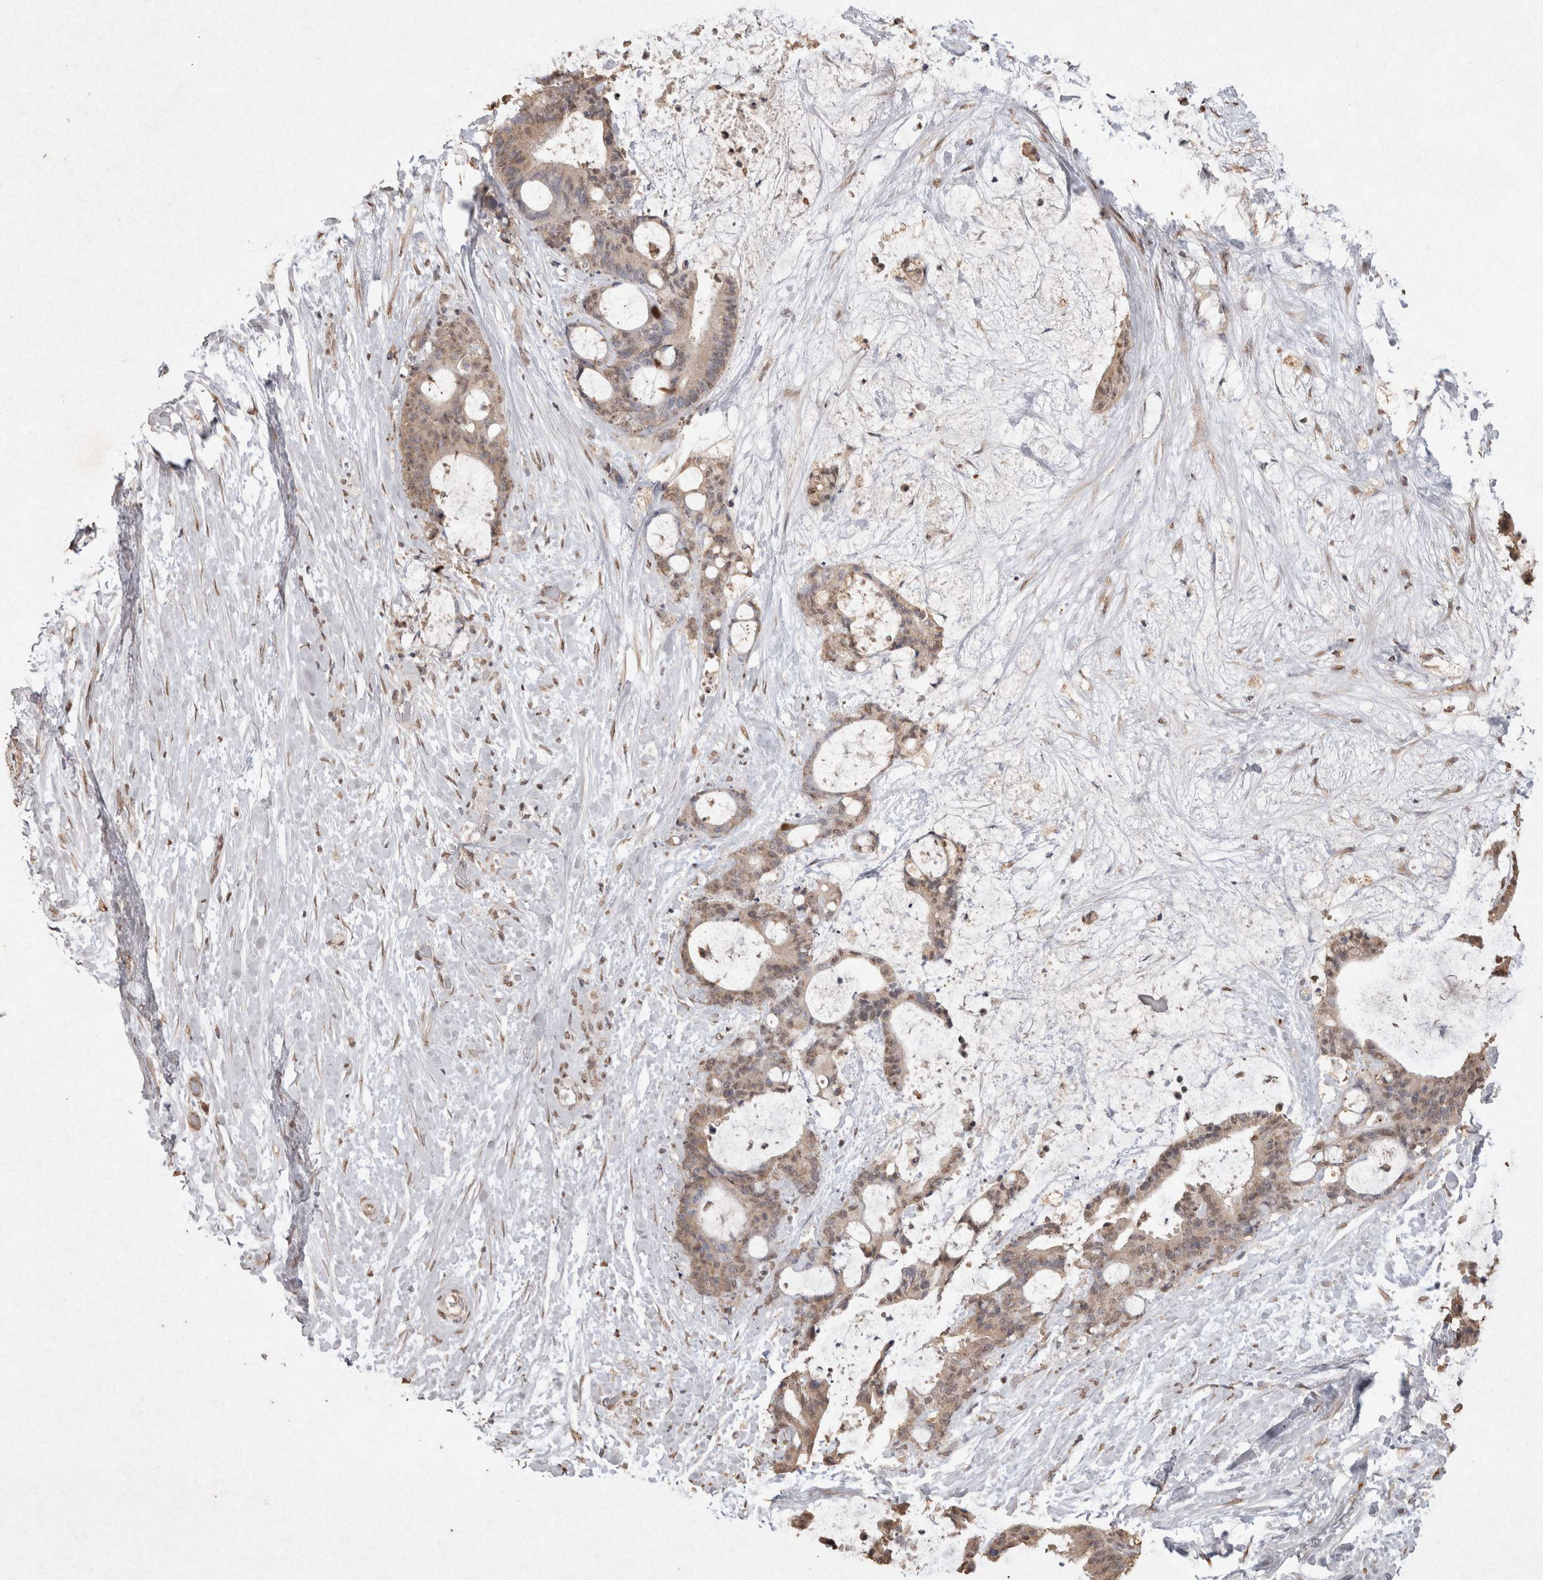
{"staining": {"intensity": "weak", "quantity": ">75%", "location": "nuclear"}, "tissue": "liver cancer", "cell_type": "Tumor cells", "image_type": "cancer", "snomed": [{"axis": "morphology", "description": "Cholangiocarcinoma"}, {"axis": "topography", "description": "Liver"}], "caption": "Approximately >75% of tumor cells in human liver cancer (cholangiocarcinoma) reveal weak nuclear protein expression as visualized by brown immunohistochemical staining.", "gene": "MLX", "patient": {"sex": "female", "age": 73}}